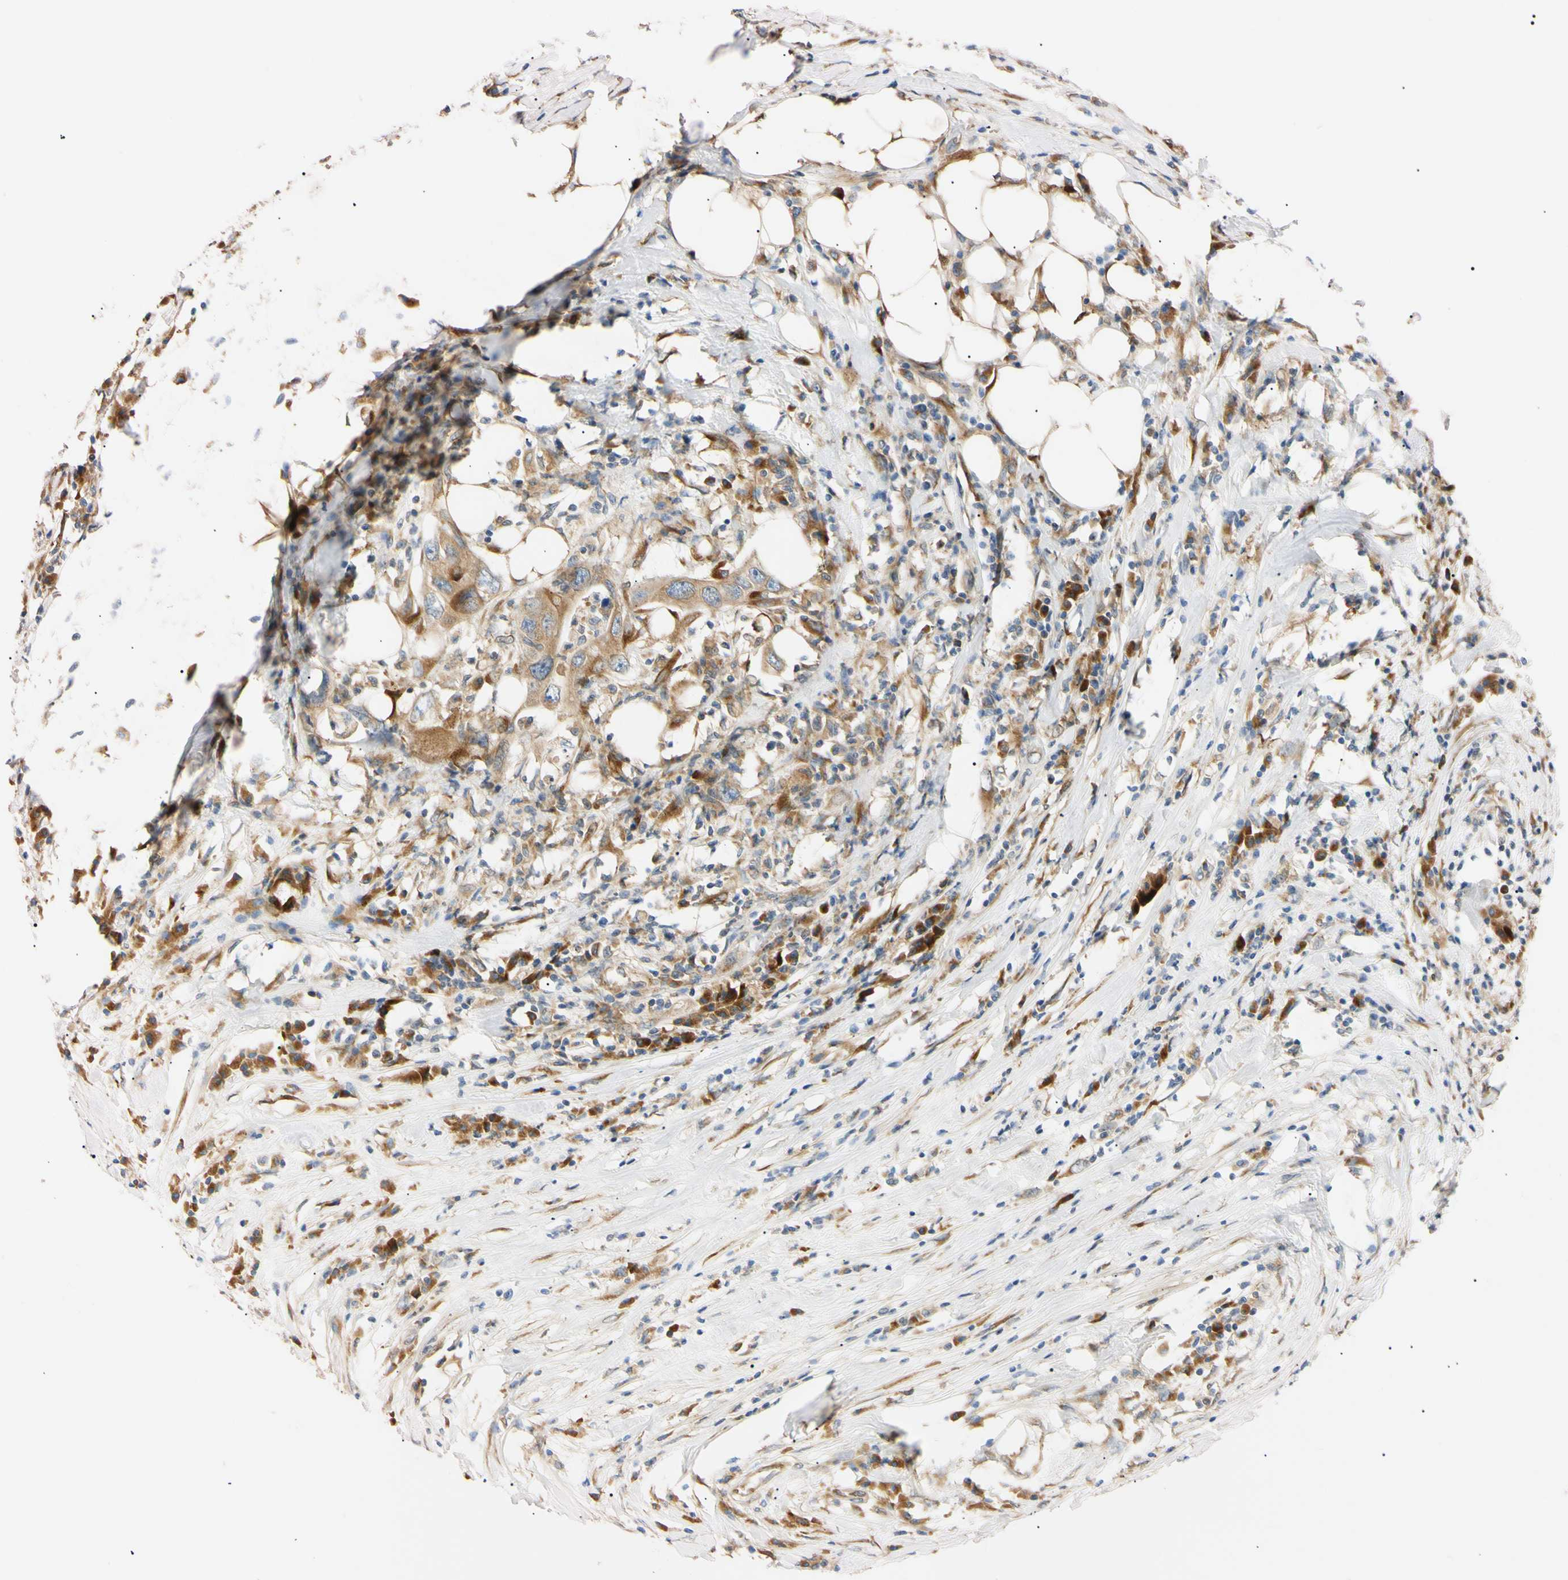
{"staining": {"intensity": "moderate", "quantity": ">75%", "location": "cytoplasmic/membranous"}, "tissue": "colorectal cancer", "cell_type": "Tumor cells", "image_type": "cancer", "snomed": [{"axis": "morphology", "description": "Adenocarcinoma, NOS"}, {"axis": "topography", "description": "Colon"}], "caption": "Immunohistochemical staining of colorectal cancer (adenocarcinoma) demonstrates medium levels of moderate cytoplasmic/membranous protein staining in approximately >75% of tumor cells.", "gene": "IER3IP1", "patient": {"sex": "male", "age": 71}}